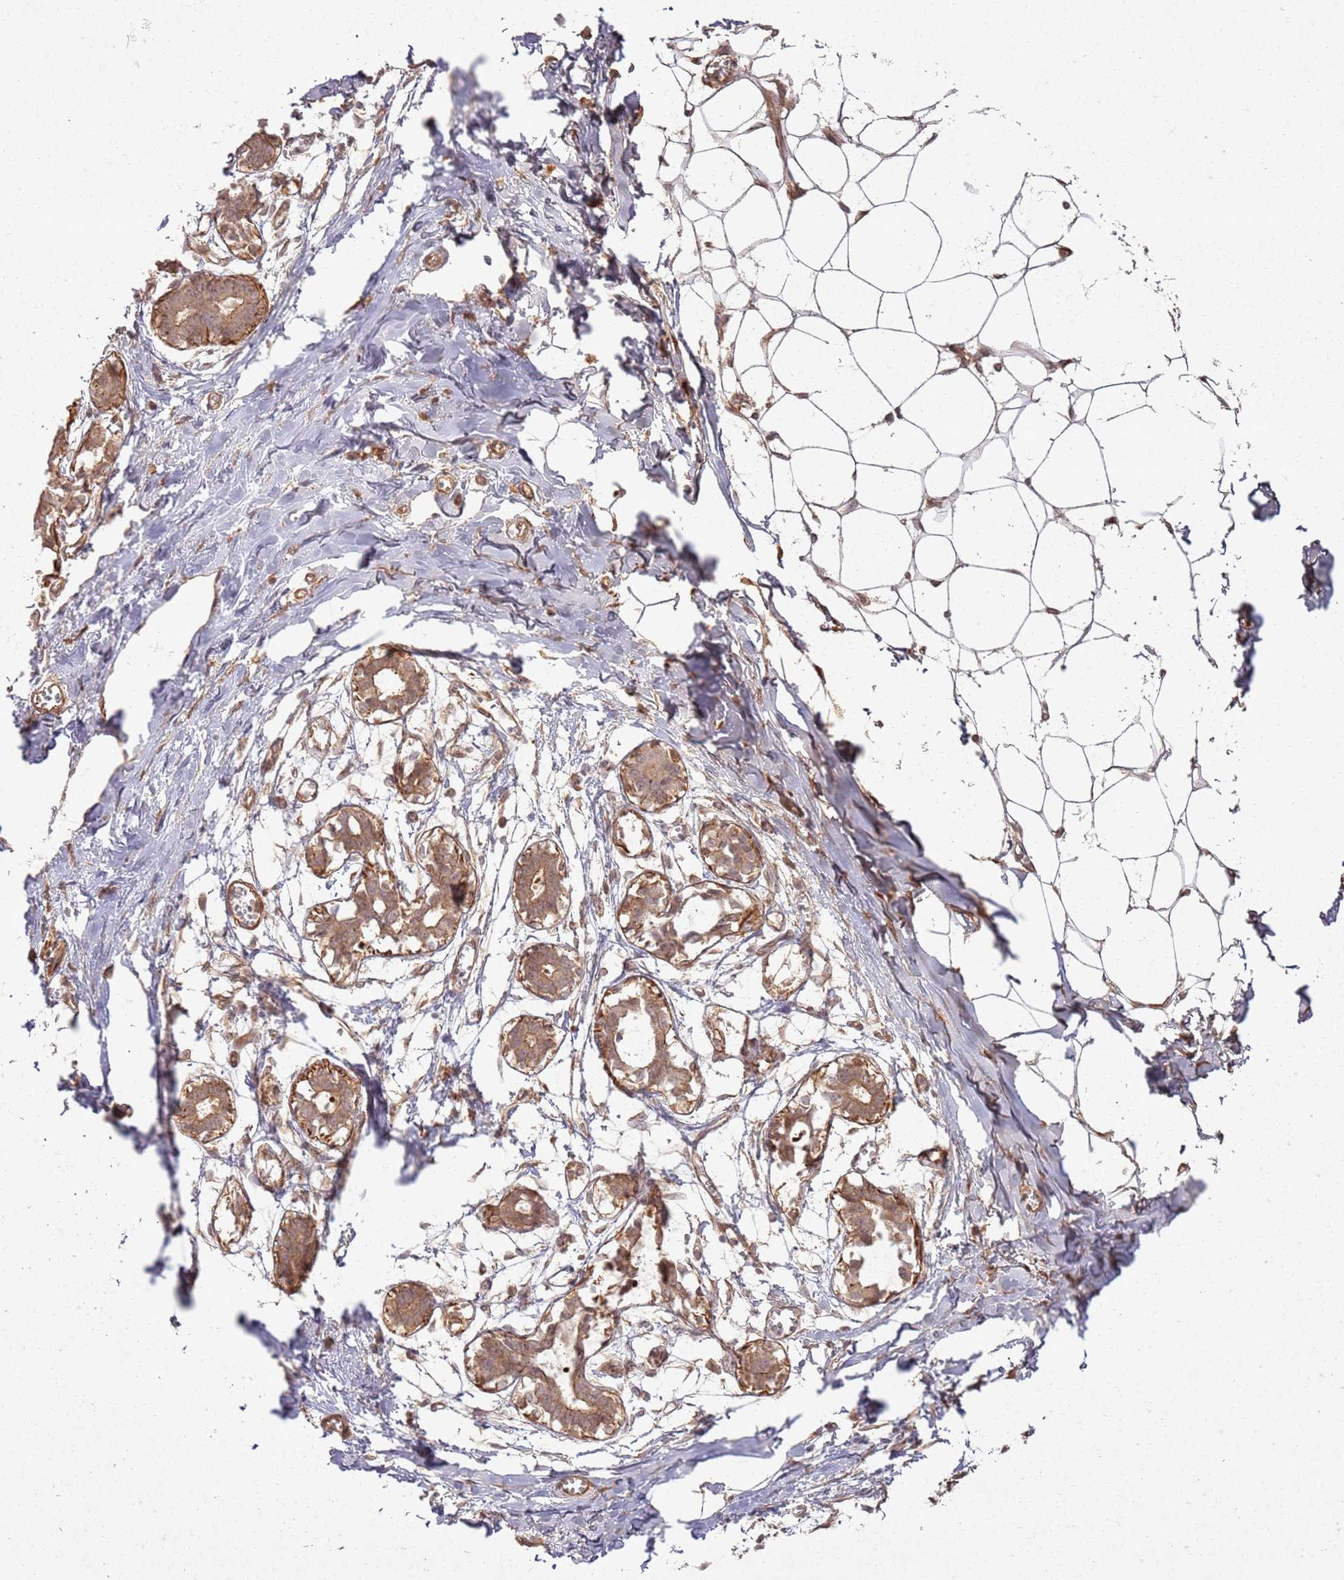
{"staining": {"intensity": "moderate", "quantity": ">75%", "location": "cytoplasmic/membranous,nuclear"}, "tissue": "breast", "cell_type": "Adipocytes", "image_type": "normal", "snomed": [{"axis": "morphology", "description": "Normal tissue, NOS"}, {"axis": "topography", "description": "Breast"}], "caption": "Immunohistochemical staining of unremarkable human breast exhibits >75% levels of moderate cytoplasmic/membranous,nuclear protein positivity in about >75% of adipocytes. (Brightfield microscopy of DAB IHC at high magnification).", "gene": "ZNF623", "patient": {"sex": "female", "age": 27}}